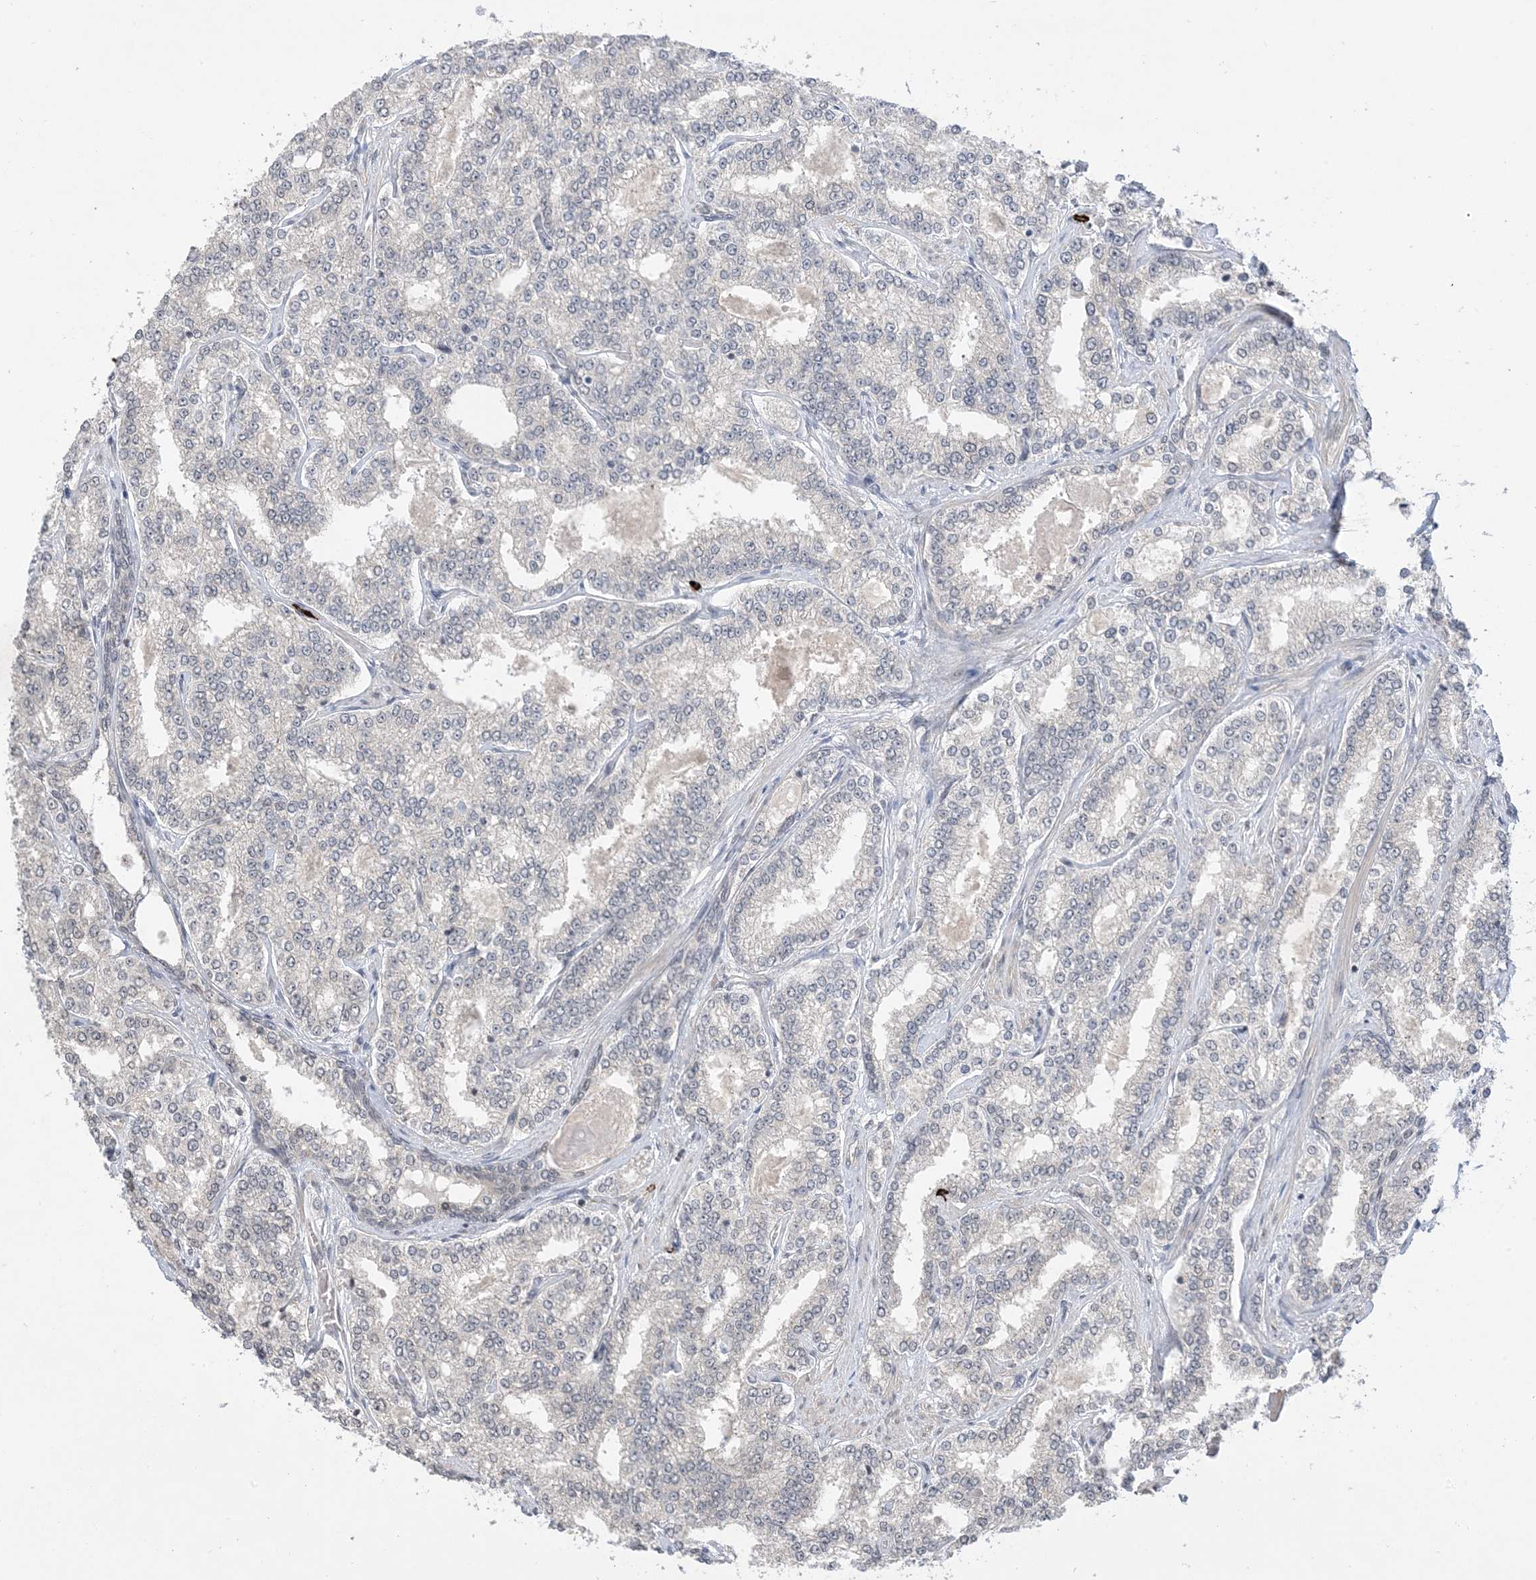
{"staining": {"intensity": "negative", "quantity": "none", "location": "none"}, "tissue": "prostate cancer", "cell_type": "Tumor cells", "image_type": "cancer", "snomed": [{"axis": "morphology", "description": "Normal tissue, NOS"}, {"axis": "morphology", "description": "Adenocarcinoma, High grade"}, {"axis": "topography", "description": "Prostate"}], "caption": "Tumor cells show no significant protein staining in high-grade adenocarcinoma (prostate). (DAB immunohistochemistry, high magnification).", "gene": "RANBP9", "patient": {"sex": "male", "age": 83}}